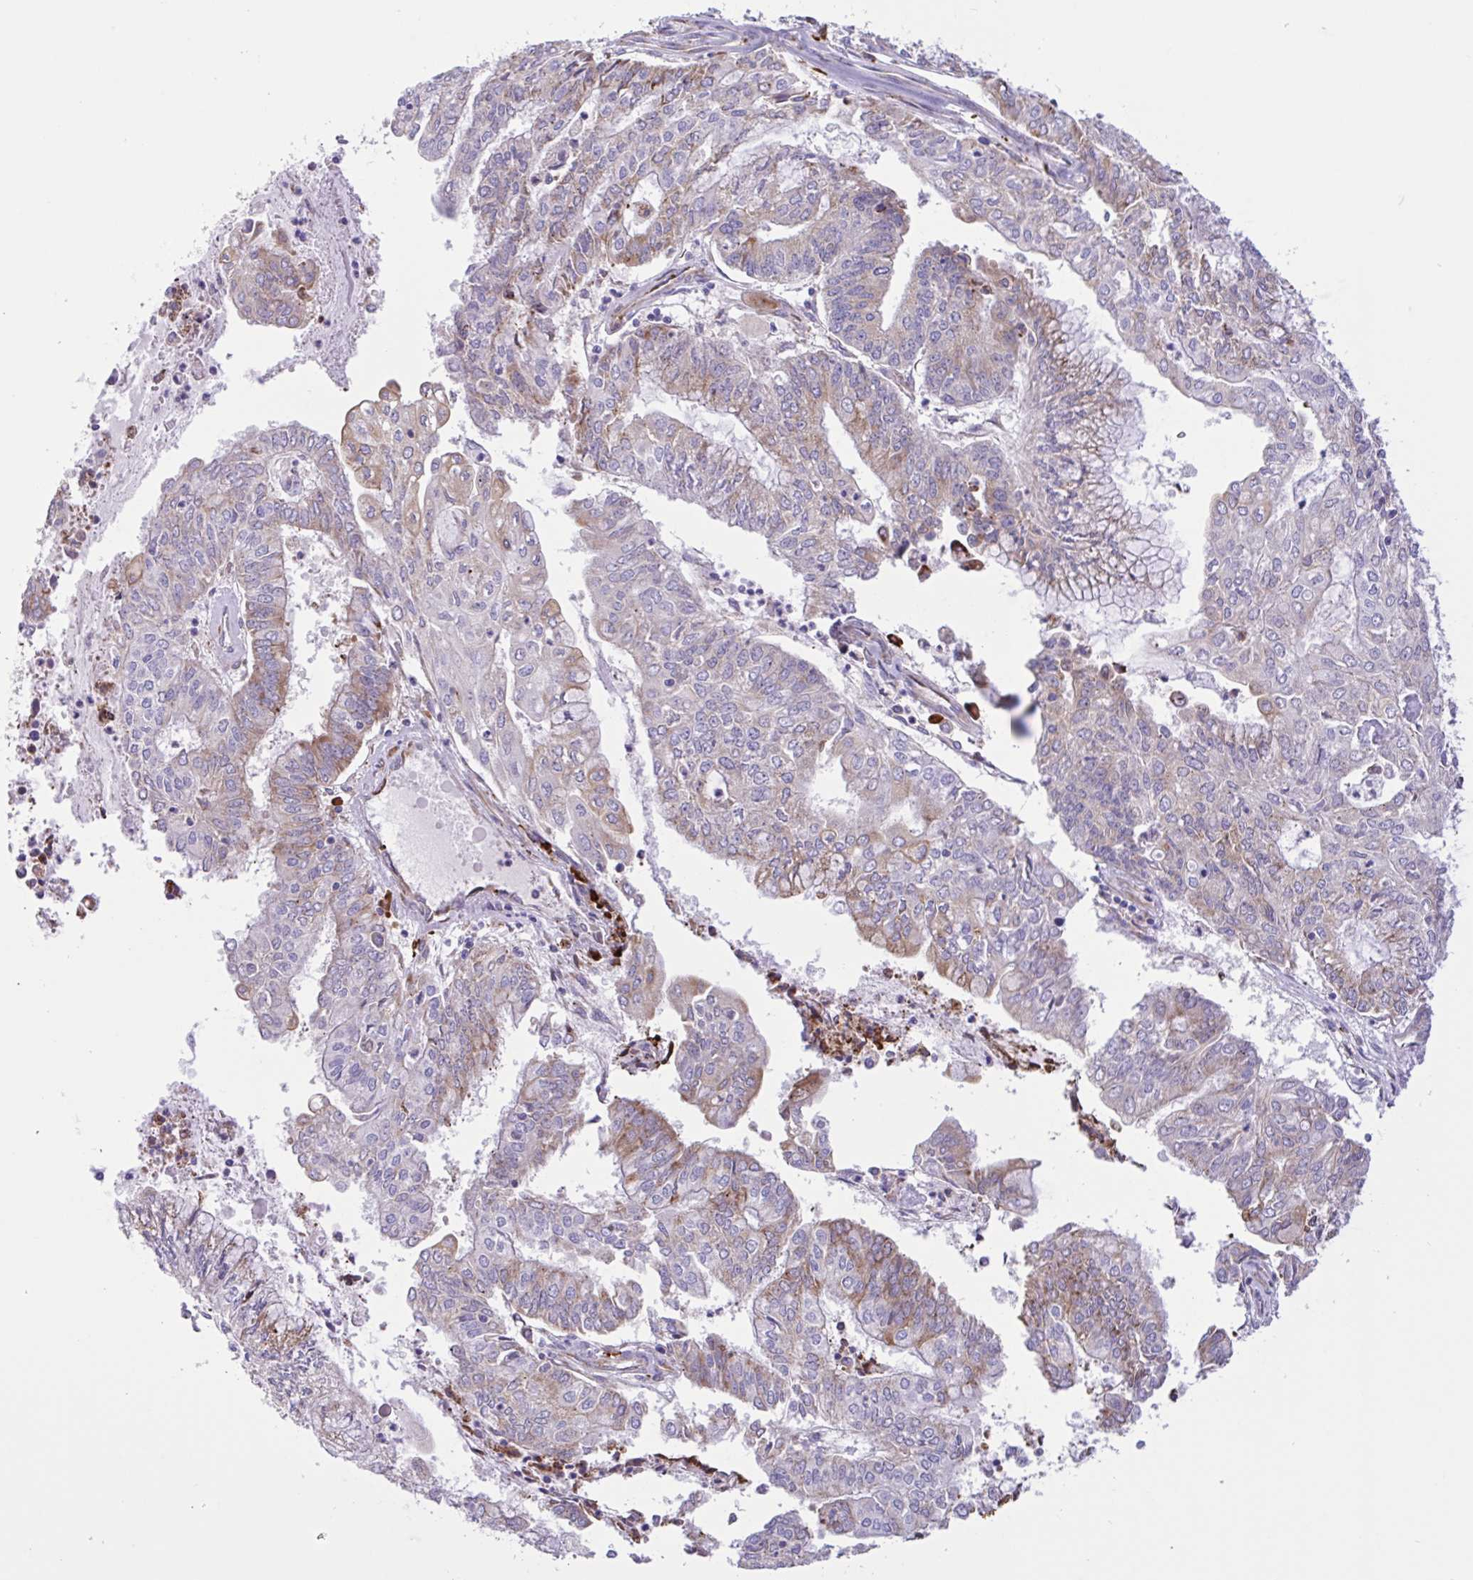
{"staining": {"intensity": "weak", "quantity": "25%-75%", "location": "cytoplasmic/membranous"}, "tissue": "endometrial cancer", "cell_type": "Tumor cells", "image_type": "cancer", "snomed": [{"axis": "morphology", "description": "Adenocarcinoma, NOS"}, {"axis": "topography", "description": "Endometrium"}], "caption": "Endometrial cancer (adenocarcinoma) stained for a protein (brown) shows weak cytoplasmic/membranous positive expression in about 25%-75% of tumor cells.", "gene": "DSC3", "patient": {"sex": "female", "age": 61}}